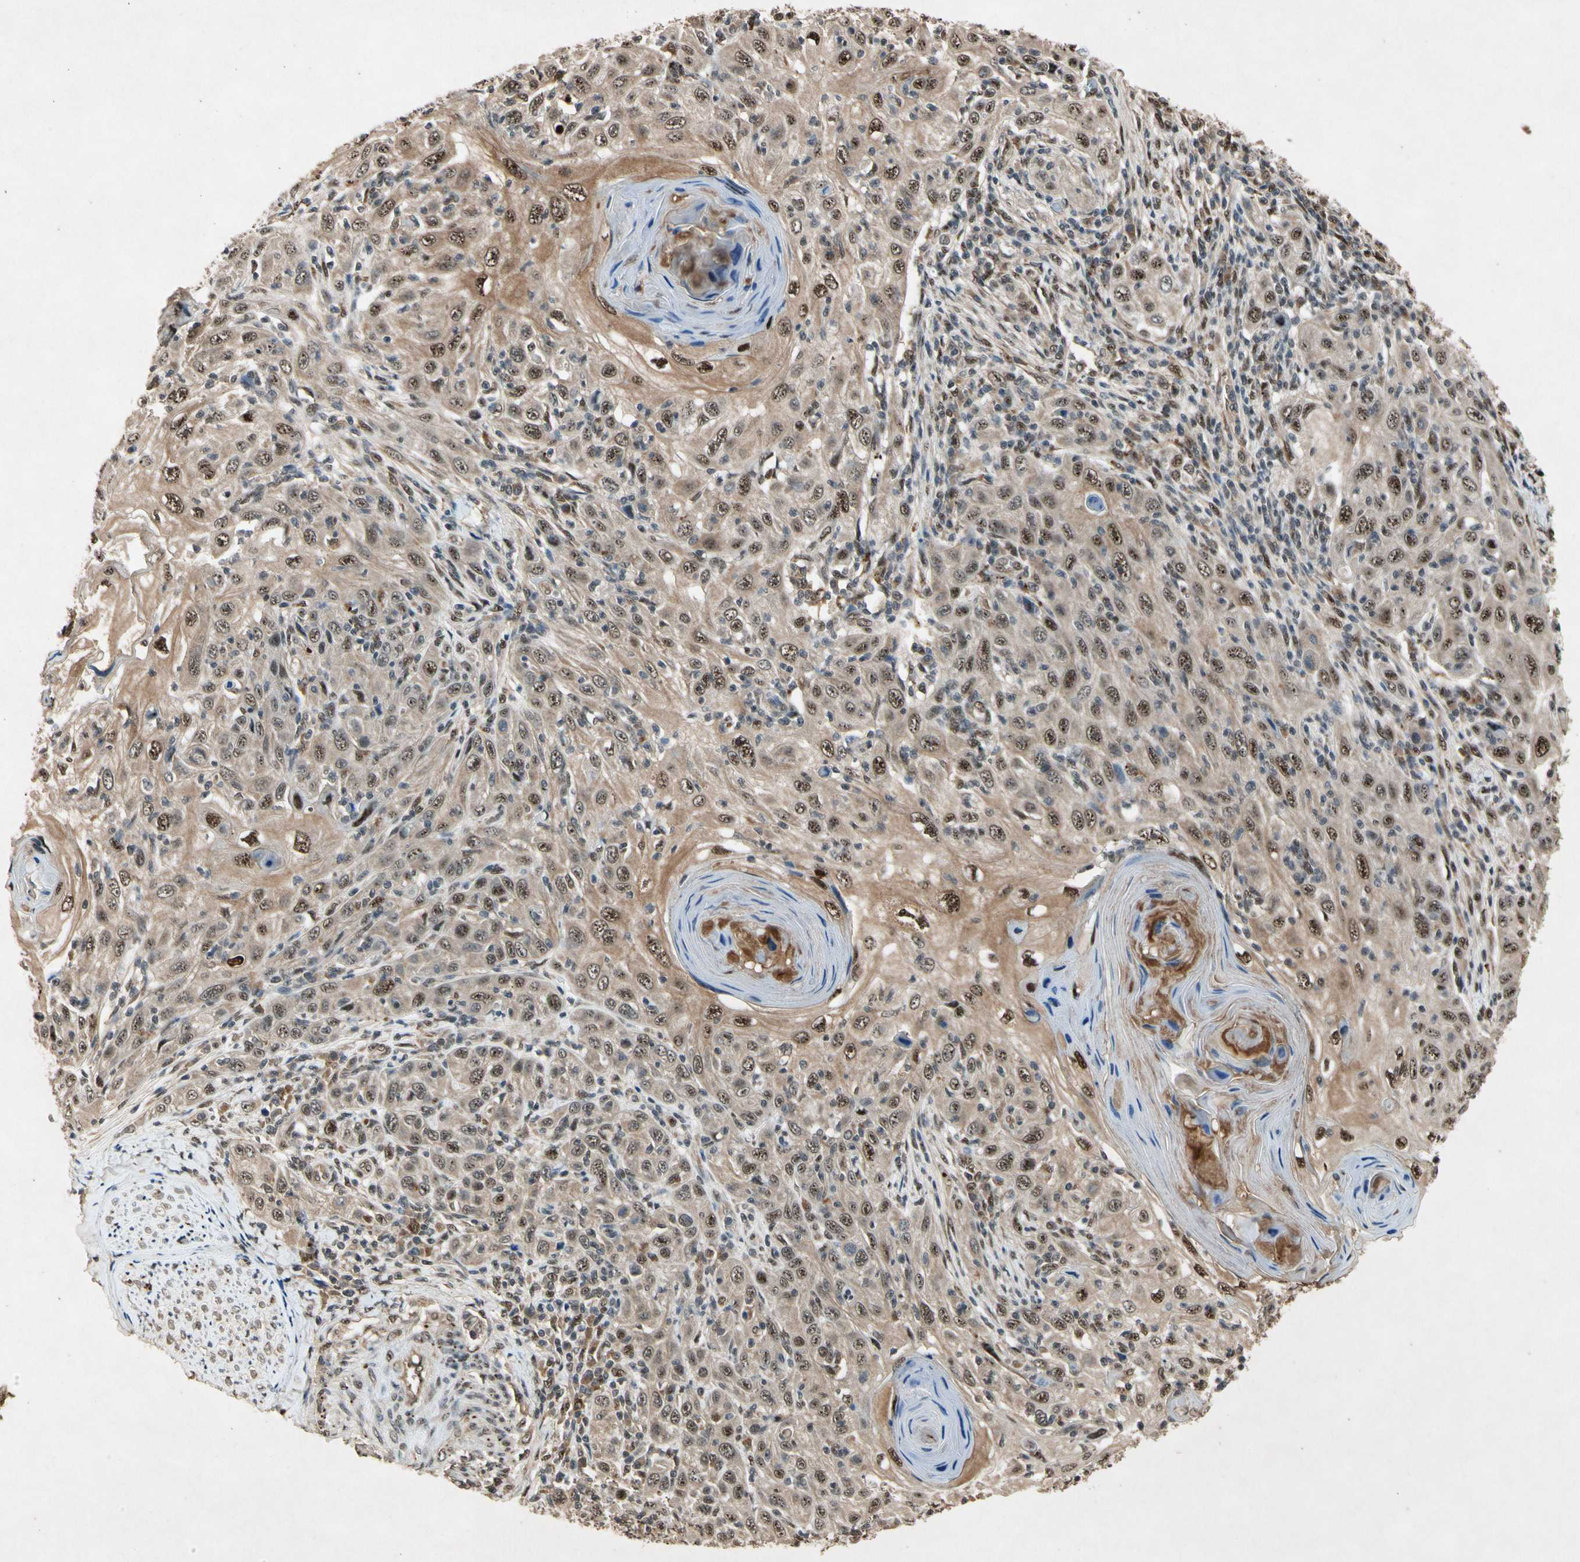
{"staining": {"intensity": "moderate", "quantity": ">75%", "location": "cytoplasmic/membranous,nuclear"}, "tissue": "skin cancer", "cell_type": "Tumor cells", "image_type": "cancer", "snomed": [{"axis": "morphology", "description": "Squamous cell carcinoma, NOS"}, {"axis": "topography", "description": "Skin"}], "caption": "This image displays skin cancer (squamous cell carcinoma) stained with immunohistochemistry to label a protein in brown. The cytoplasmic/membranous and nuclear of tumor cells show moderate positivity for the protein. Nuclei are counter-stained blue.", "gene": "PML", "patient": {"sex": "female", "age": 88}}